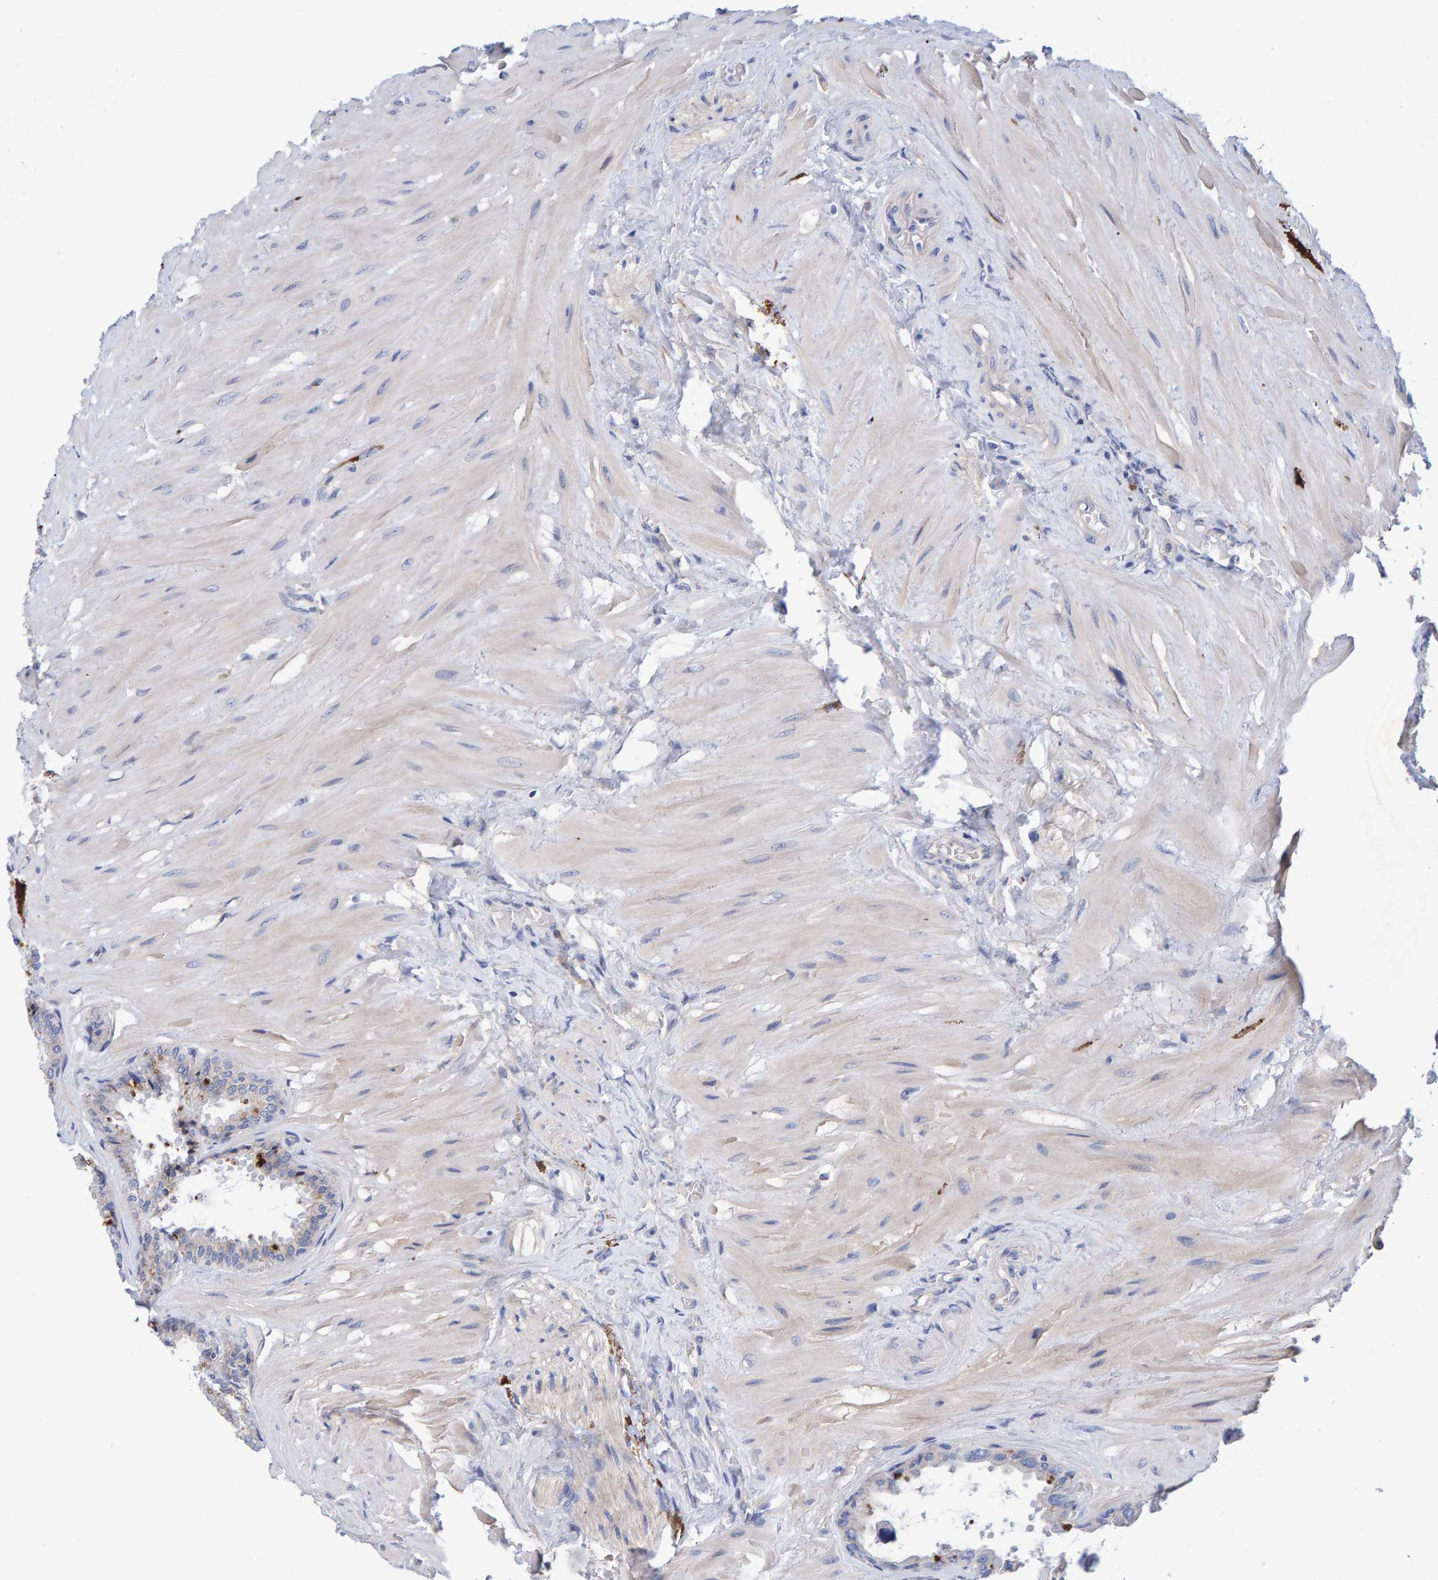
{"staining": {"intensity": "weak", "quantity": "25%-75%", "location": "cytoplasmic/membranous"}, "tissue": "seminal vesicle", "cell_type": "Glandular cells", "image_type": "normal", "snomed": [{"axis": "morphology", "description": "Normal tissue, NOS"}, {"axis": "topography", "description": "Seminal veicle"}], "caption": "Immunohistochemistry (IHC) (DAB) staining of unremarkable human seminal vesicle reveals weak cytoplasmic/membranous protein expression in about 25%-75% of glandular cells. Immunohistochemistry (IHC) stains the protein of interest in brown and the nuclei are stained blue.", "gene": "EFR3A", "patient": {"sex": "male", "age": 46}}